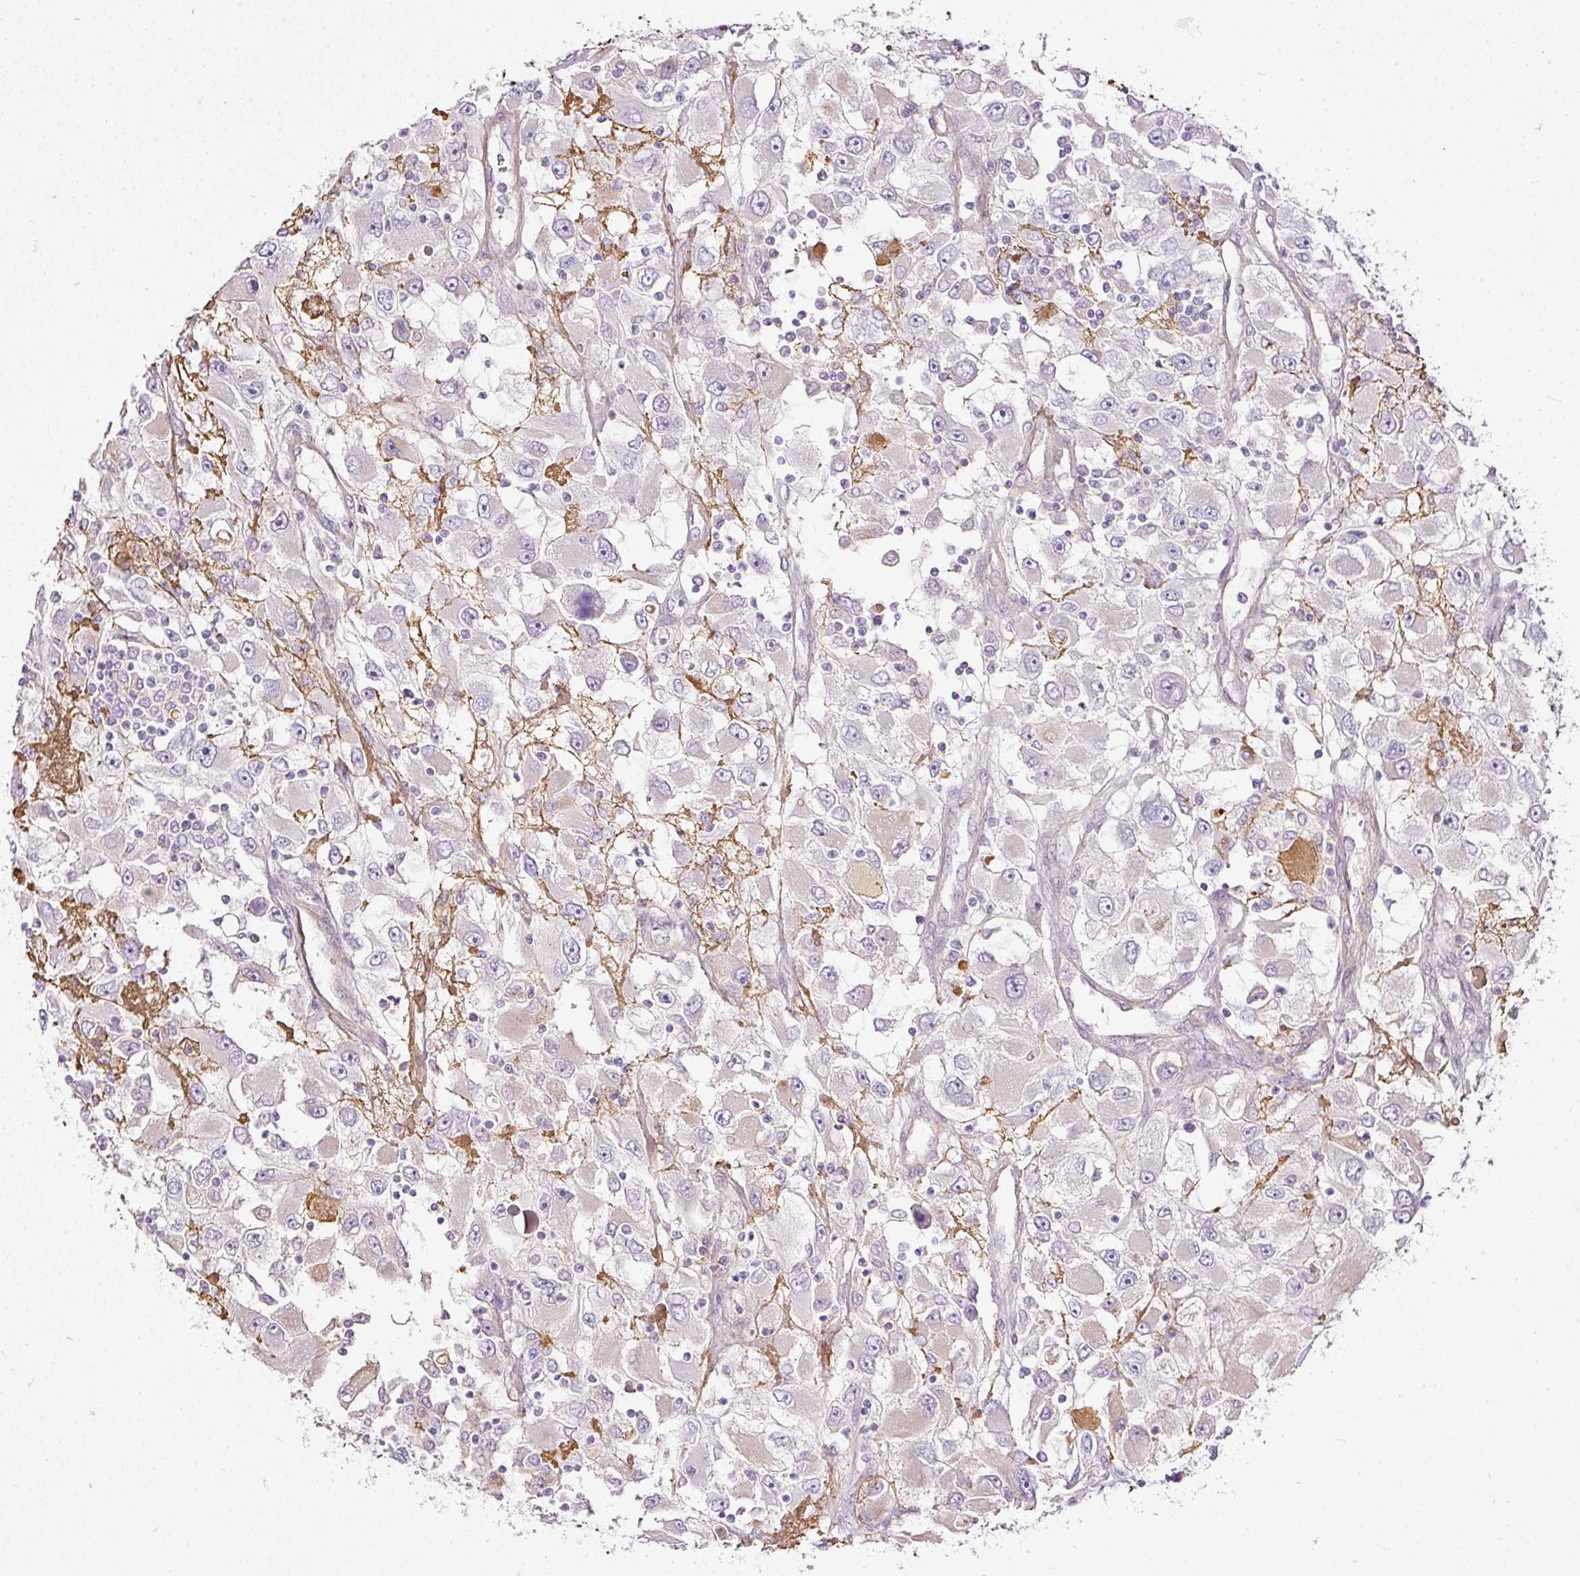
{"staining": {"intensity": "negative", "quantity": "none", "location": "none"}, "tissue": "renal cancer", "cell_type": "Tumor cells", "image_type": "cancer", "snomed": [{"axis": "morphology", "description": "Adenocarcinoma, NOS"}, {"axis": "topography", "description": "Kidney"}], "caption": "IHC image of human renal cancer stained for a protein (brown), which demonstrates no expression in tumor cells.", "gene": "KPNA5", "patient": {"sex": "female", "age": 52}}